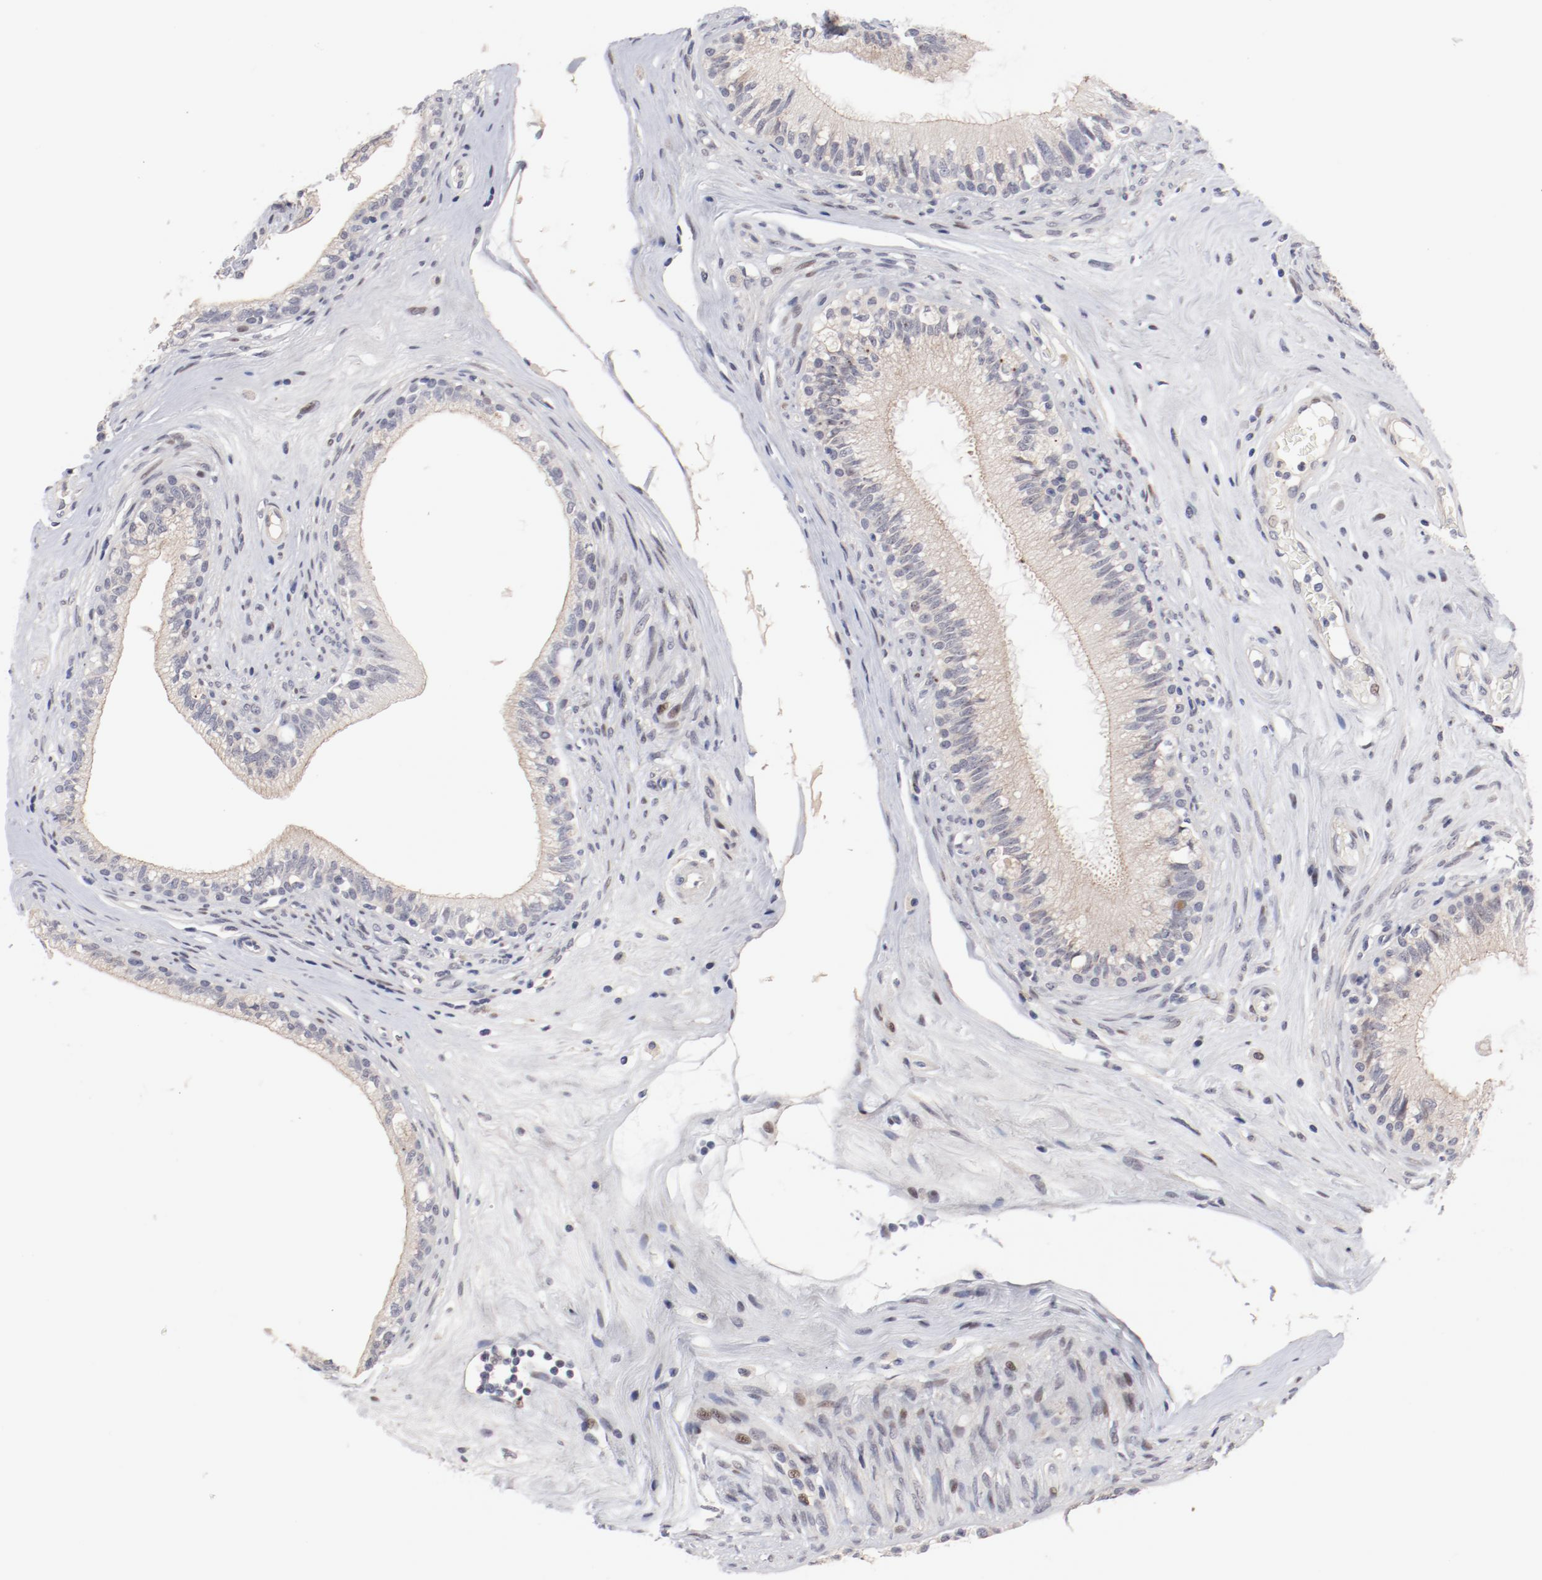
{"staining": {"intensity": "weak", "quantity": "25%-75%", "location": "cytoplasmic/membranous"}, "tissue": "epididymis", "cell_type": "Glandular cells", "image_type": "normal", "snomed": [{"axis": "morphology", "description": "Normal tissue, NOS"}, {"axis": "morphology", "description": "Inflammation, NOS"}, {"axis": "topography", "description": "Epididymis"}], "caption": "Glandular cells demonstrate low levels of weak cytoplasmic/membranous expression in about 25%-75% of cells in benign human epididymis. (DAB IHC with brightfield microscopy, high magnification).", "gene": "FSCB", "patient": {"sex": "male", "age": 84}}